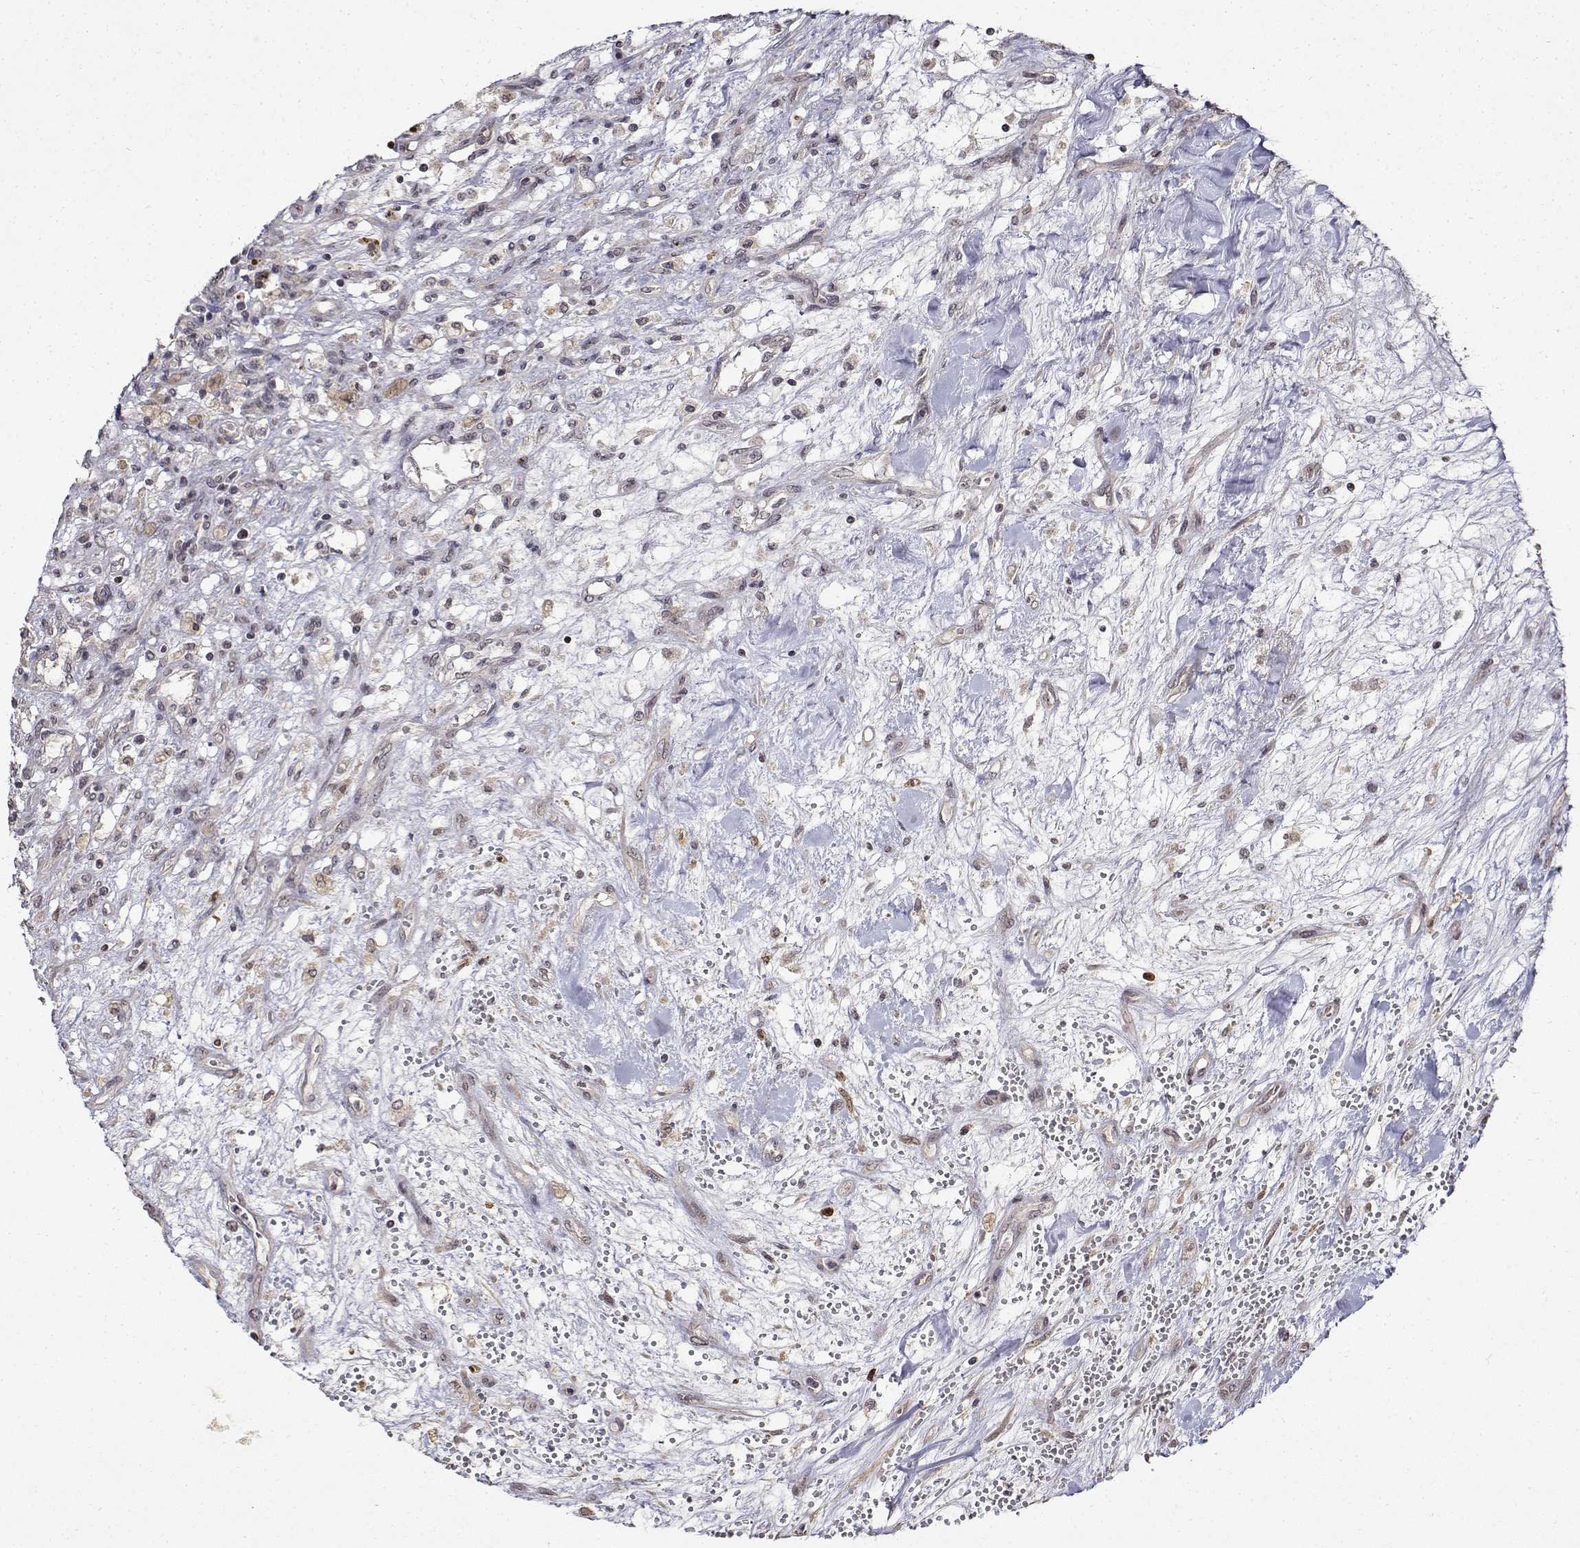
{"staining": {"intensity": "weak", "quantity": "<25%", "location": "cytoplasmic/membranous"}, "tissue": "renal cancer", "cell_type": "Tumor cells", "image_type": "cancer", "snomed": [{"axis": "morphology", "description": "Adenocarcinoma, NOS"}, {"axis": "topography", "description": "Kidney"}], "caption": "Immunohistochemistry of human renal cancer (adenocarcinoma) displays no positivity in tumor cells.", "gene": "BDNF", "patient": {"sex": "female", "age": 63}}